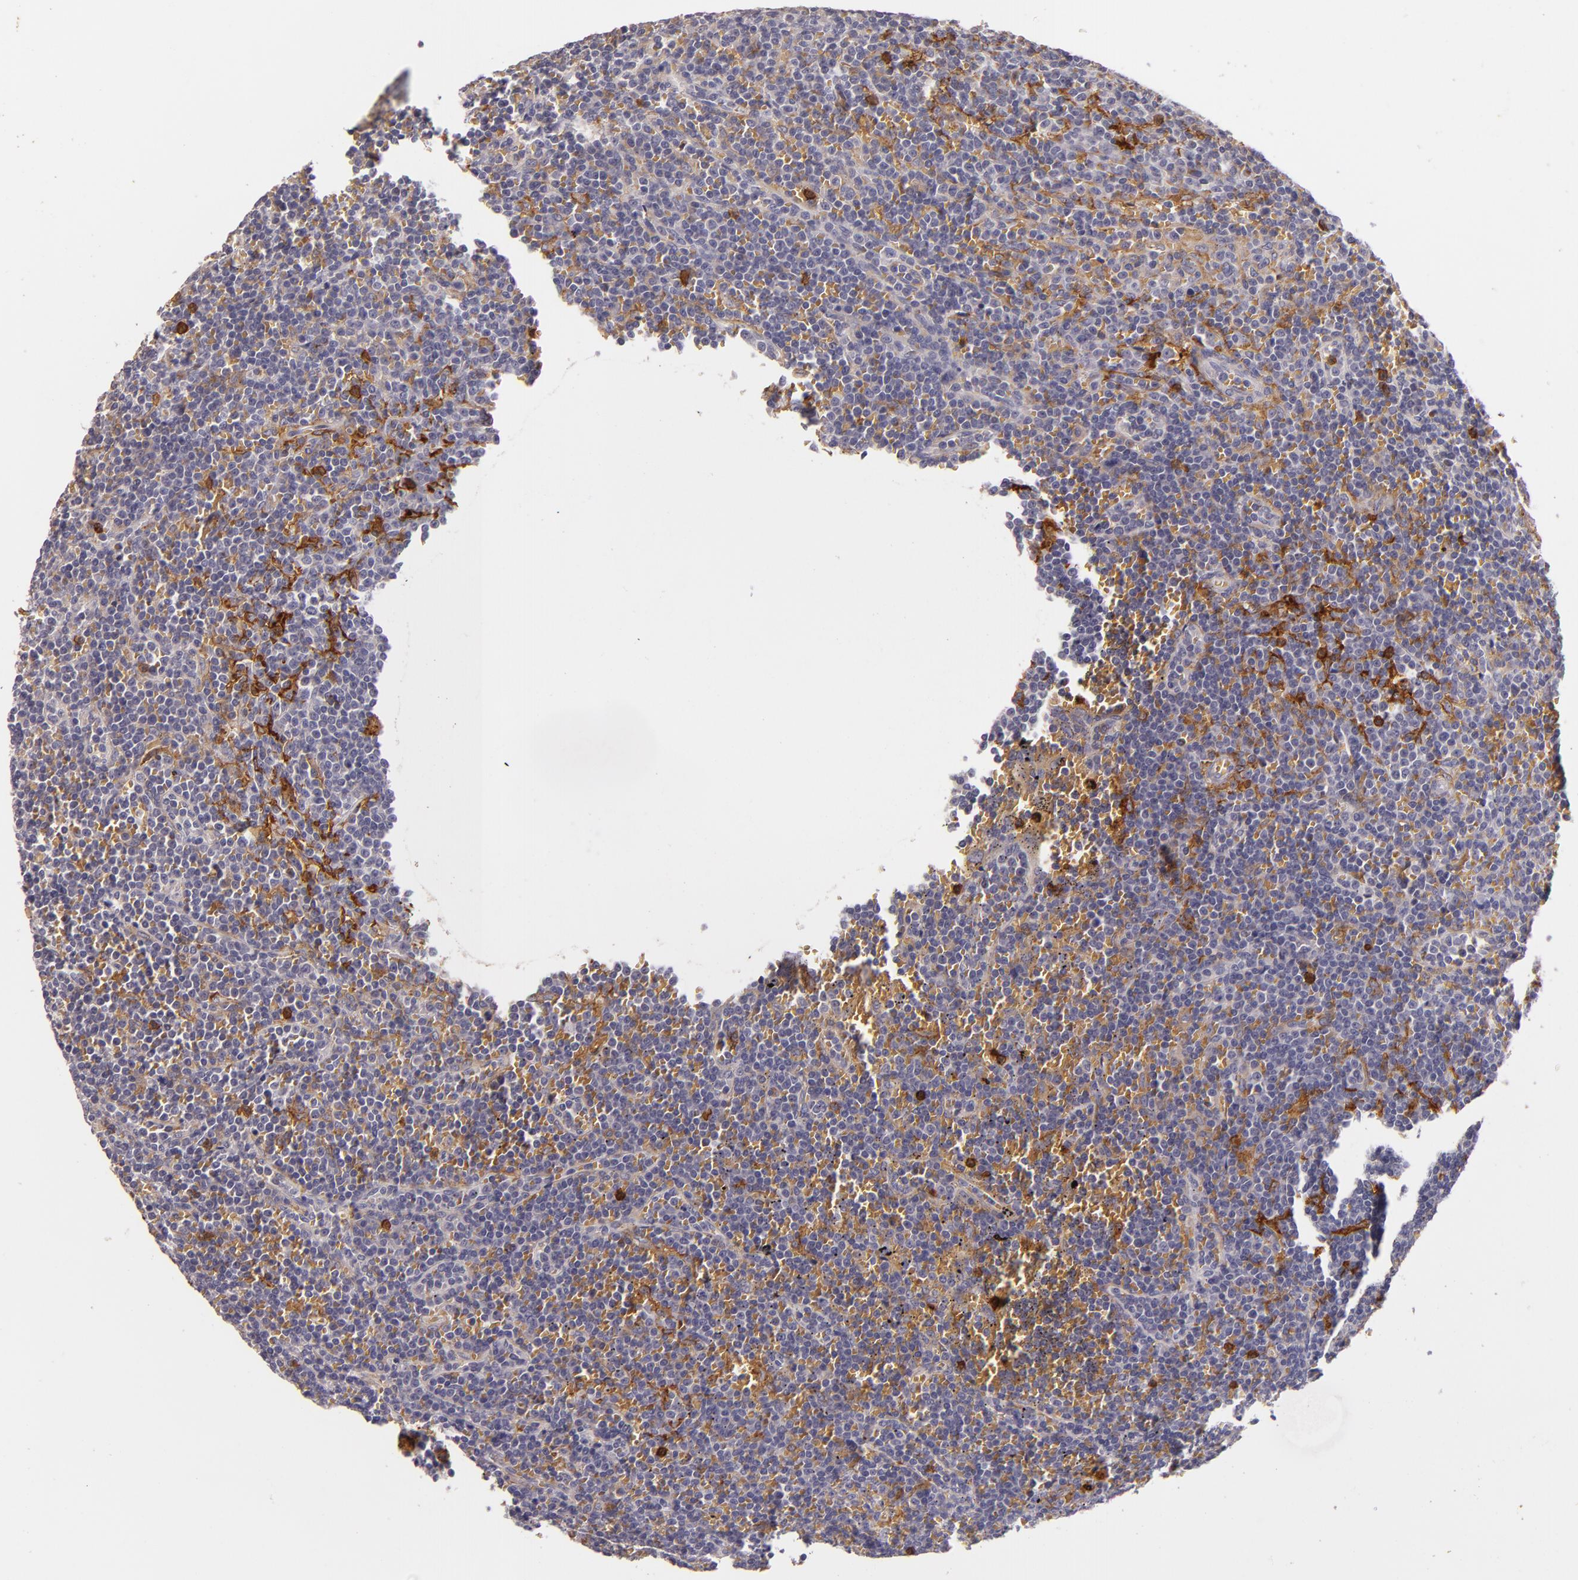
{"staining": {"intensity": "moderate", "quantity": "25%-75%", "location": "cytoplasmic/membranous"}, "tissue": "lymphoma", "cell_type": "Tumor cells", "image_type": "cancer", "snomed": [{"axis": "morphology", "description": "Malignant lymphoma, non-Hodgkin's type, Low grade"}, {"axis": "topography", "description": "Spleen"}], "caption": "This histopathology image exhibits immunohistochemistry staining of malignant lymphoma, non-Hodgkin's type (low-grade), with medium moderate cytoplasmic/membranous positivity in about 25%-75% of tumor cells.", "gene": "C5AR1", "patient": {"sex": "male", "age": 80}}